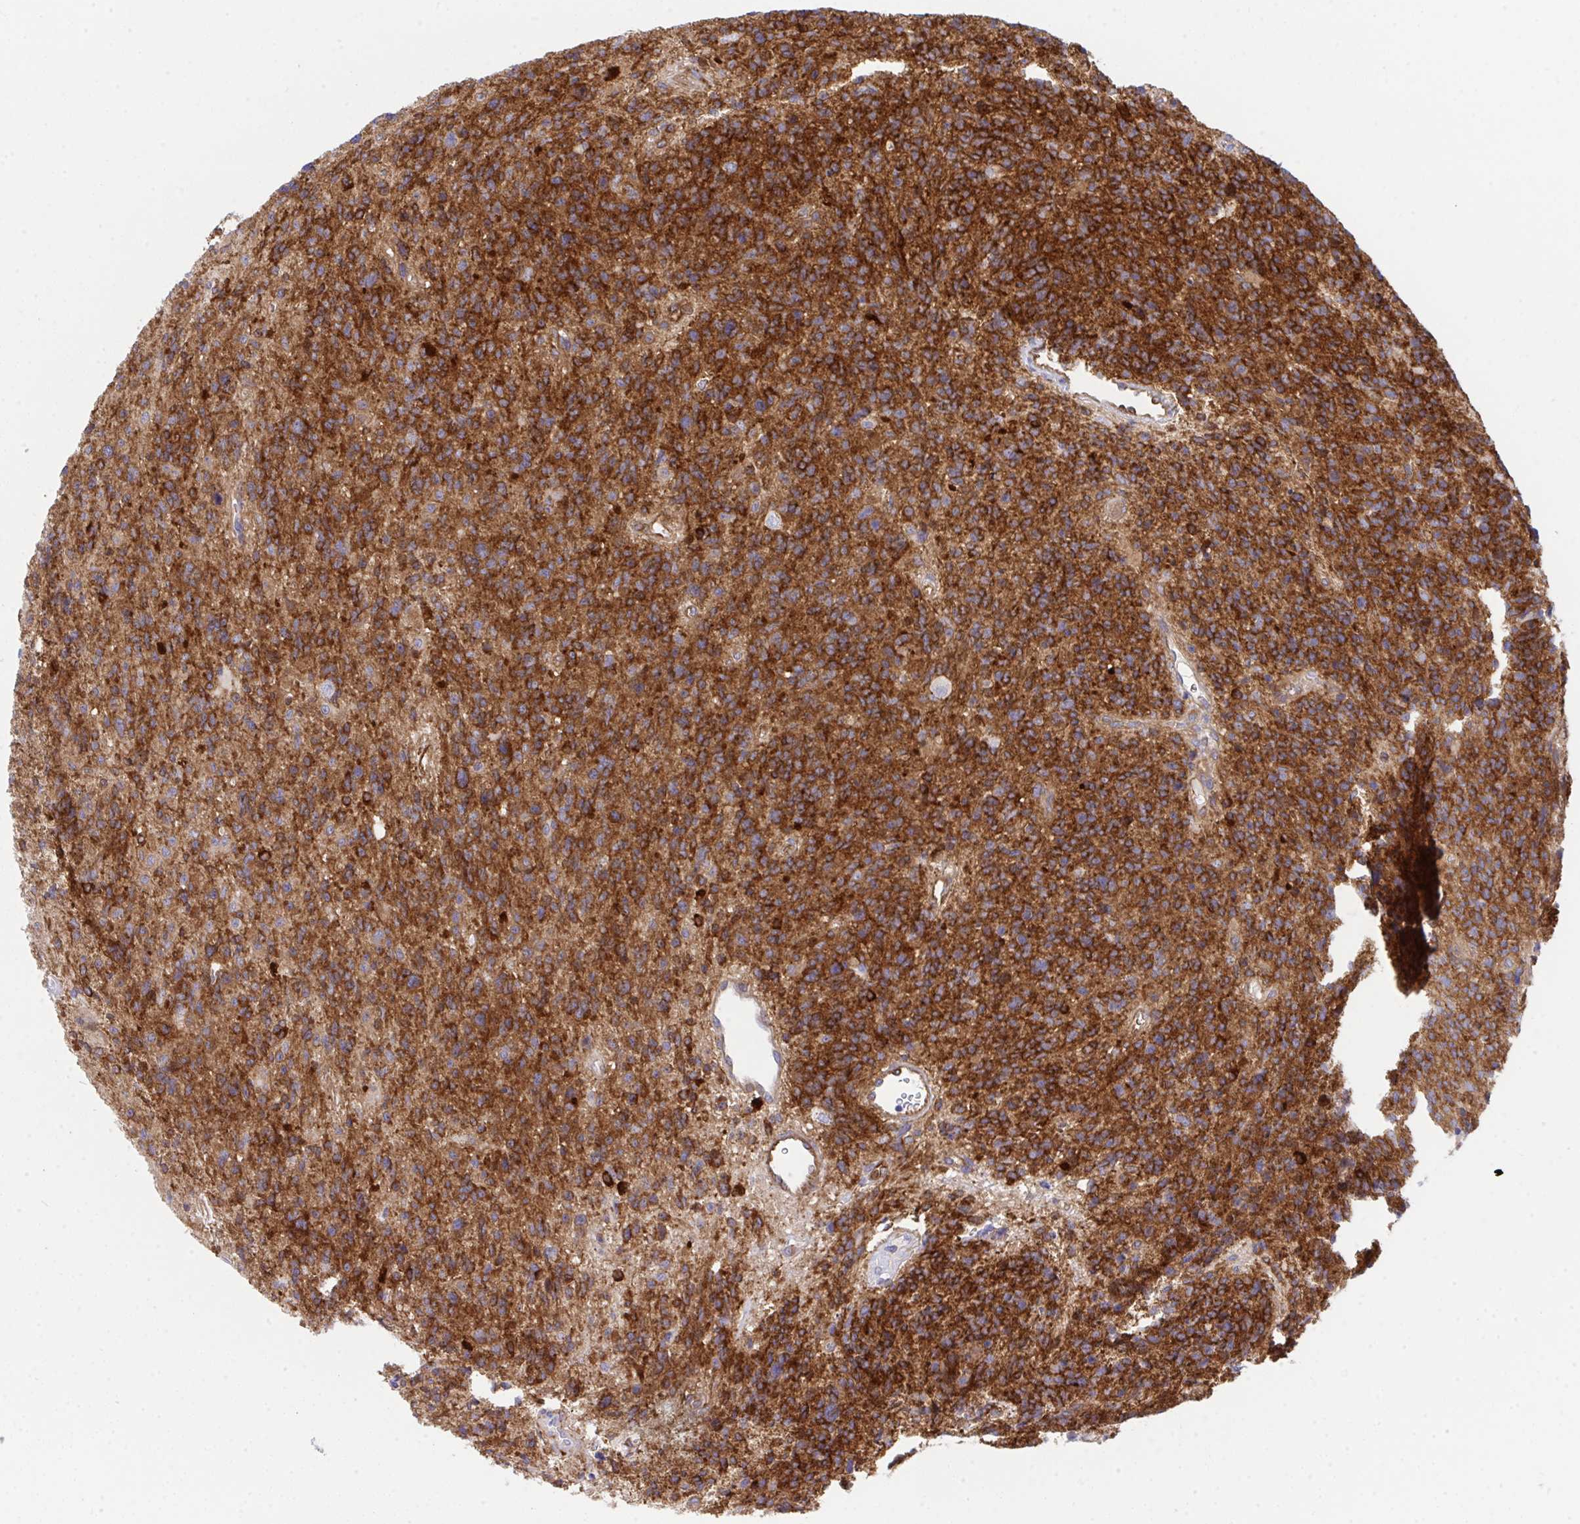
{"staining": {"intensity": "strong", "quantity": ">75%", "location": "cytoplasmic/membranous"}, "tissue": "glioma", "cell_type": "Tumor cells", "image_type": "cancer", "snomed": [{"axis": "morphology", "description": "Glioma, malignant, High grade"}, {"axis": "topography", "description": "Brain"}], "caption": "Glioma stained for a protein (brown) displays strong cytoplasmic/membranous positive expression in about >75% of tumor cells.", "gene": "GAB1", "patient": {"sex": "male", "age": 29}}